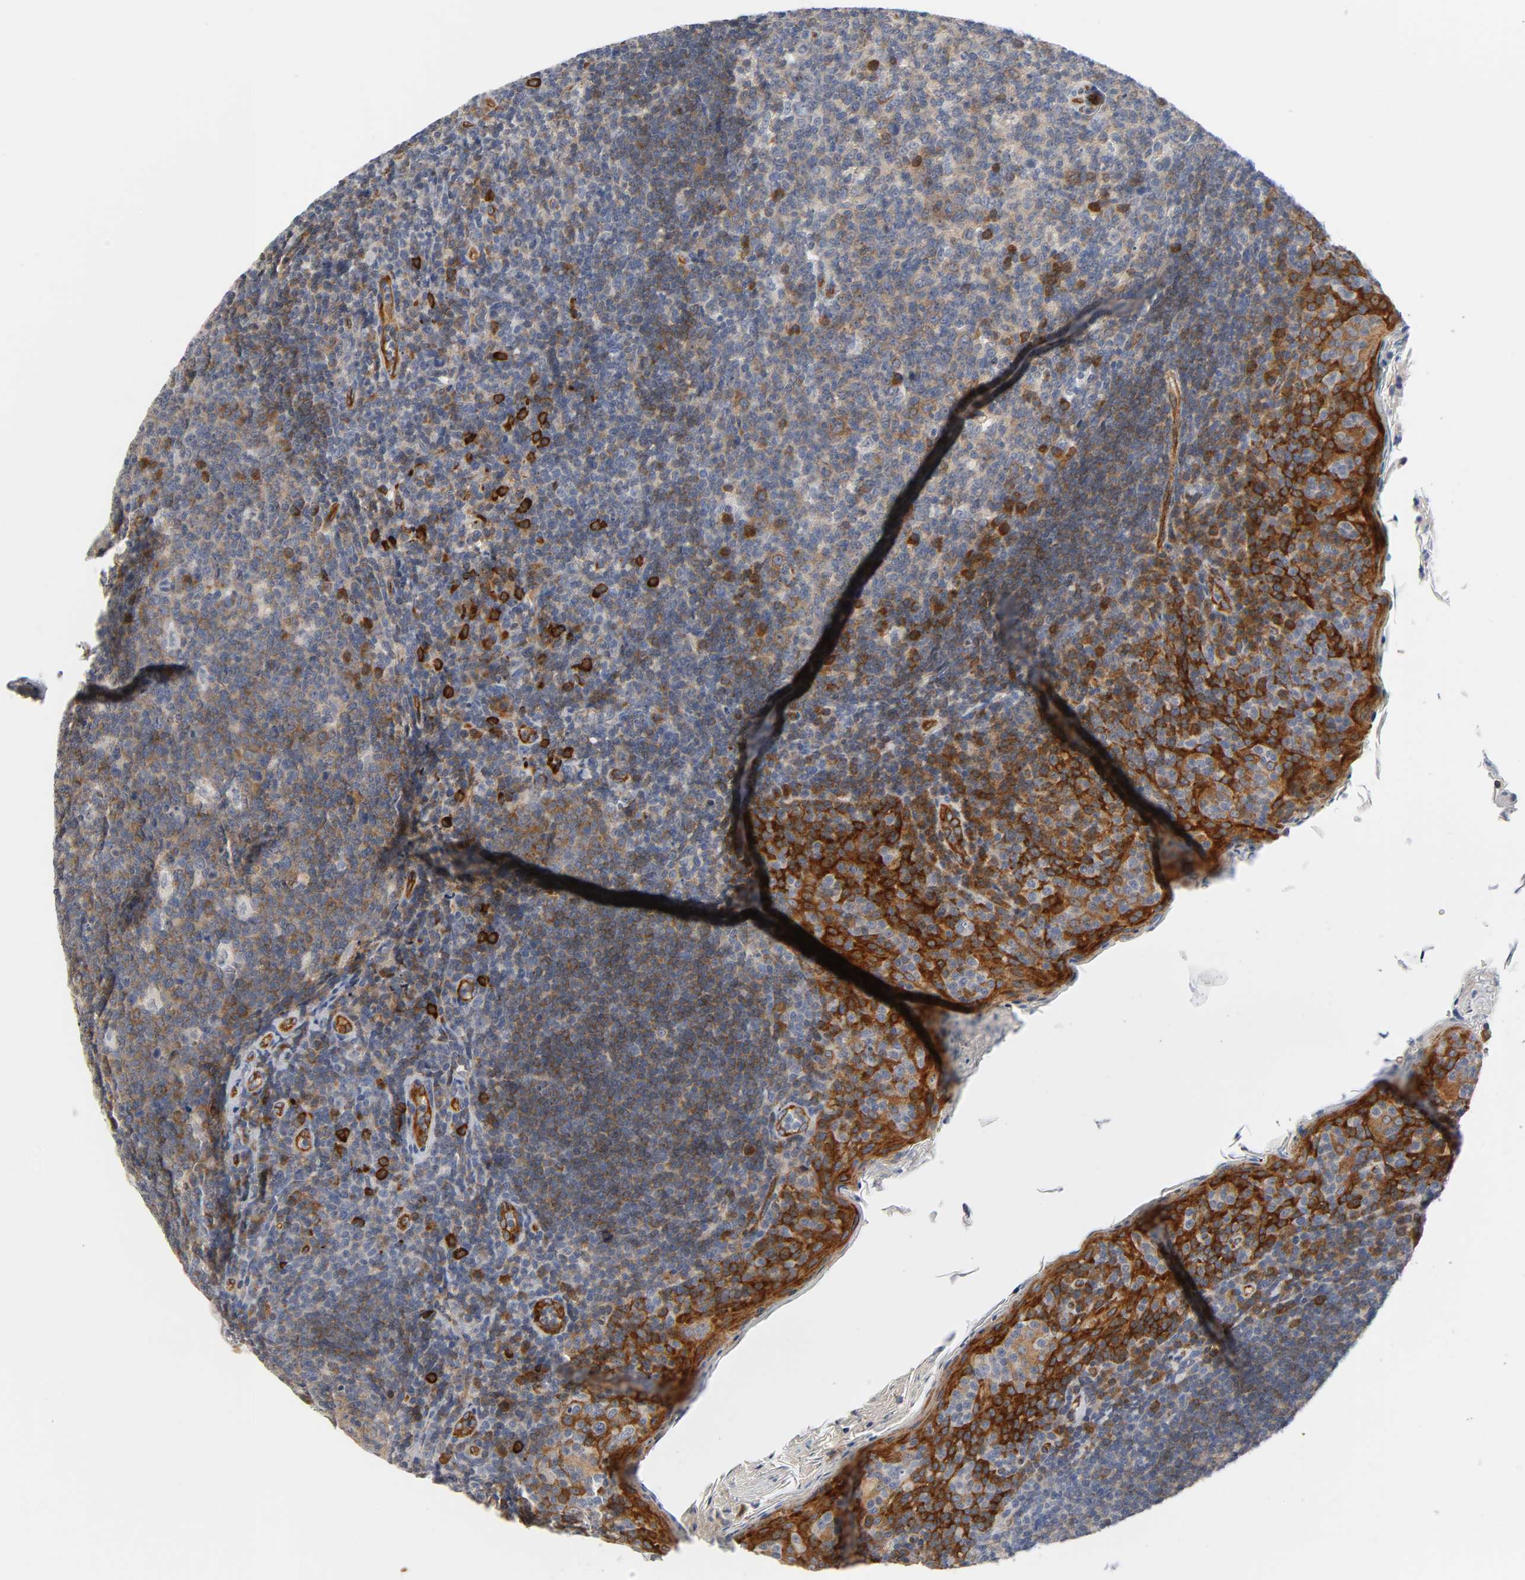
{"staining": {"intensity": "moderate", "quantity": "25%-75%", "location": "cytoplasmic/membranous"}, "tissue": "tonsil", "cell_type": "Germinal center cells", "image_type": "normal", "snomed": [{"axis": "morphology", "description": "Normal tissue, NOS"}, {"axis": "topography", "description": "Tonsil"}], "caption": "Immunohistochemical staining of normal human tonsil reveals 25%-75% levels of moderate cytoplasmic/membranous protein expression in about 25%-75% of germinal center cells. The protein is stained brown, and the nuclei are stained in blue (DAB IHC with brightfield microscopy, high magnification).", "gene": "CD2AP", "patient": {"sex": "male", "age": 17}}